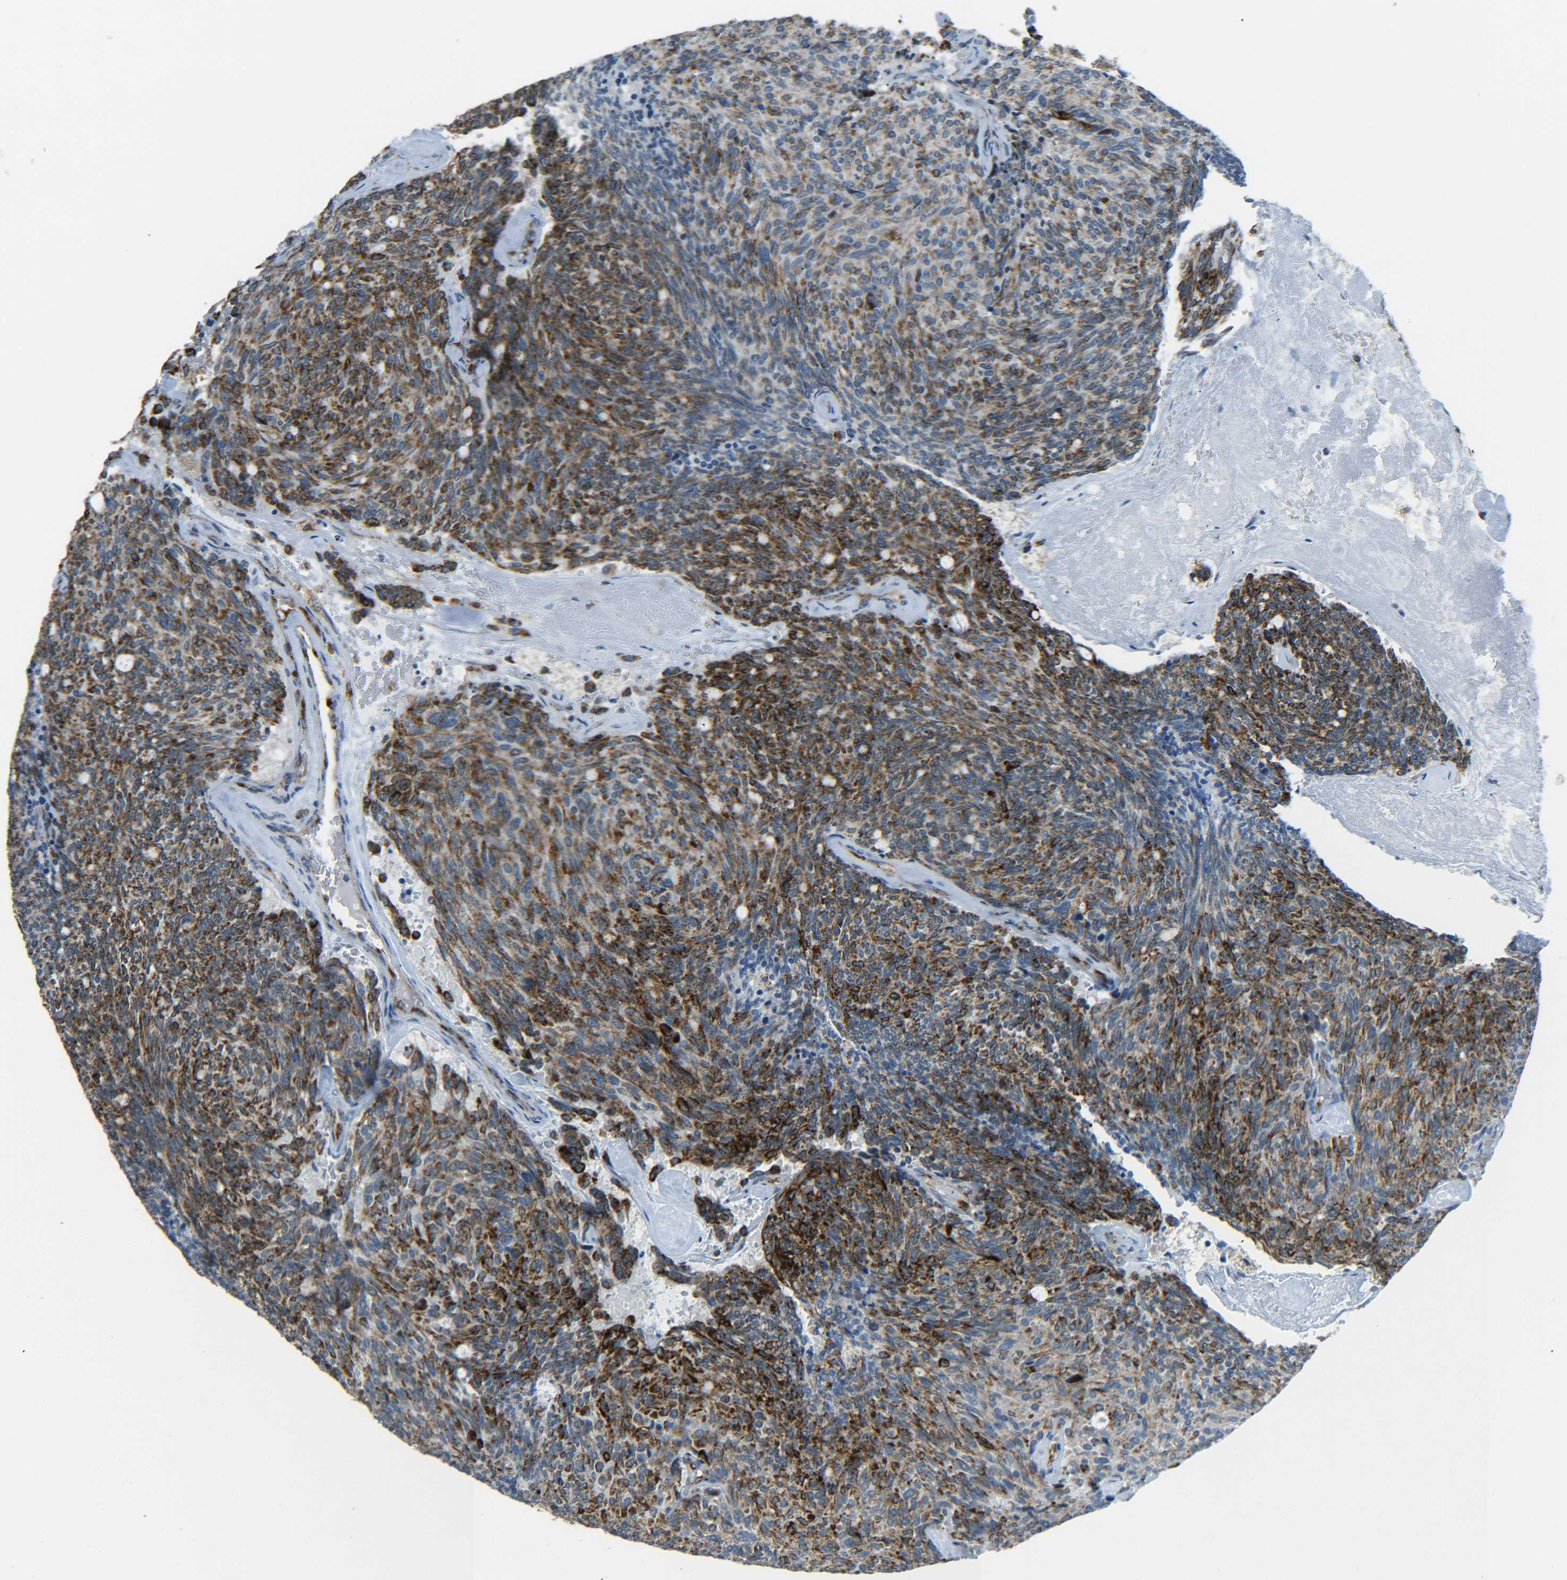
{"staining": {"intensity": "strong", "quantity": ">75%", "location": "cytoplasmic/membranous"}, "tissue": "carcinoid", "cell_type": "Tumor cells", "image_type": "cancer", "snomed": [{"axis": "morphology", "description": "Carcinoid, malignant, NOS"}, {"axis": "topography", "description": "Pancreas"}], "caption": "Carcinoid tissue reveals strong cytoplasmic/membranous staining in about >75% of tumor cells, visualized by immunohistochemistry.", "gene": "CYB5R1", "patient": {"sex": "female", "age": 54}}